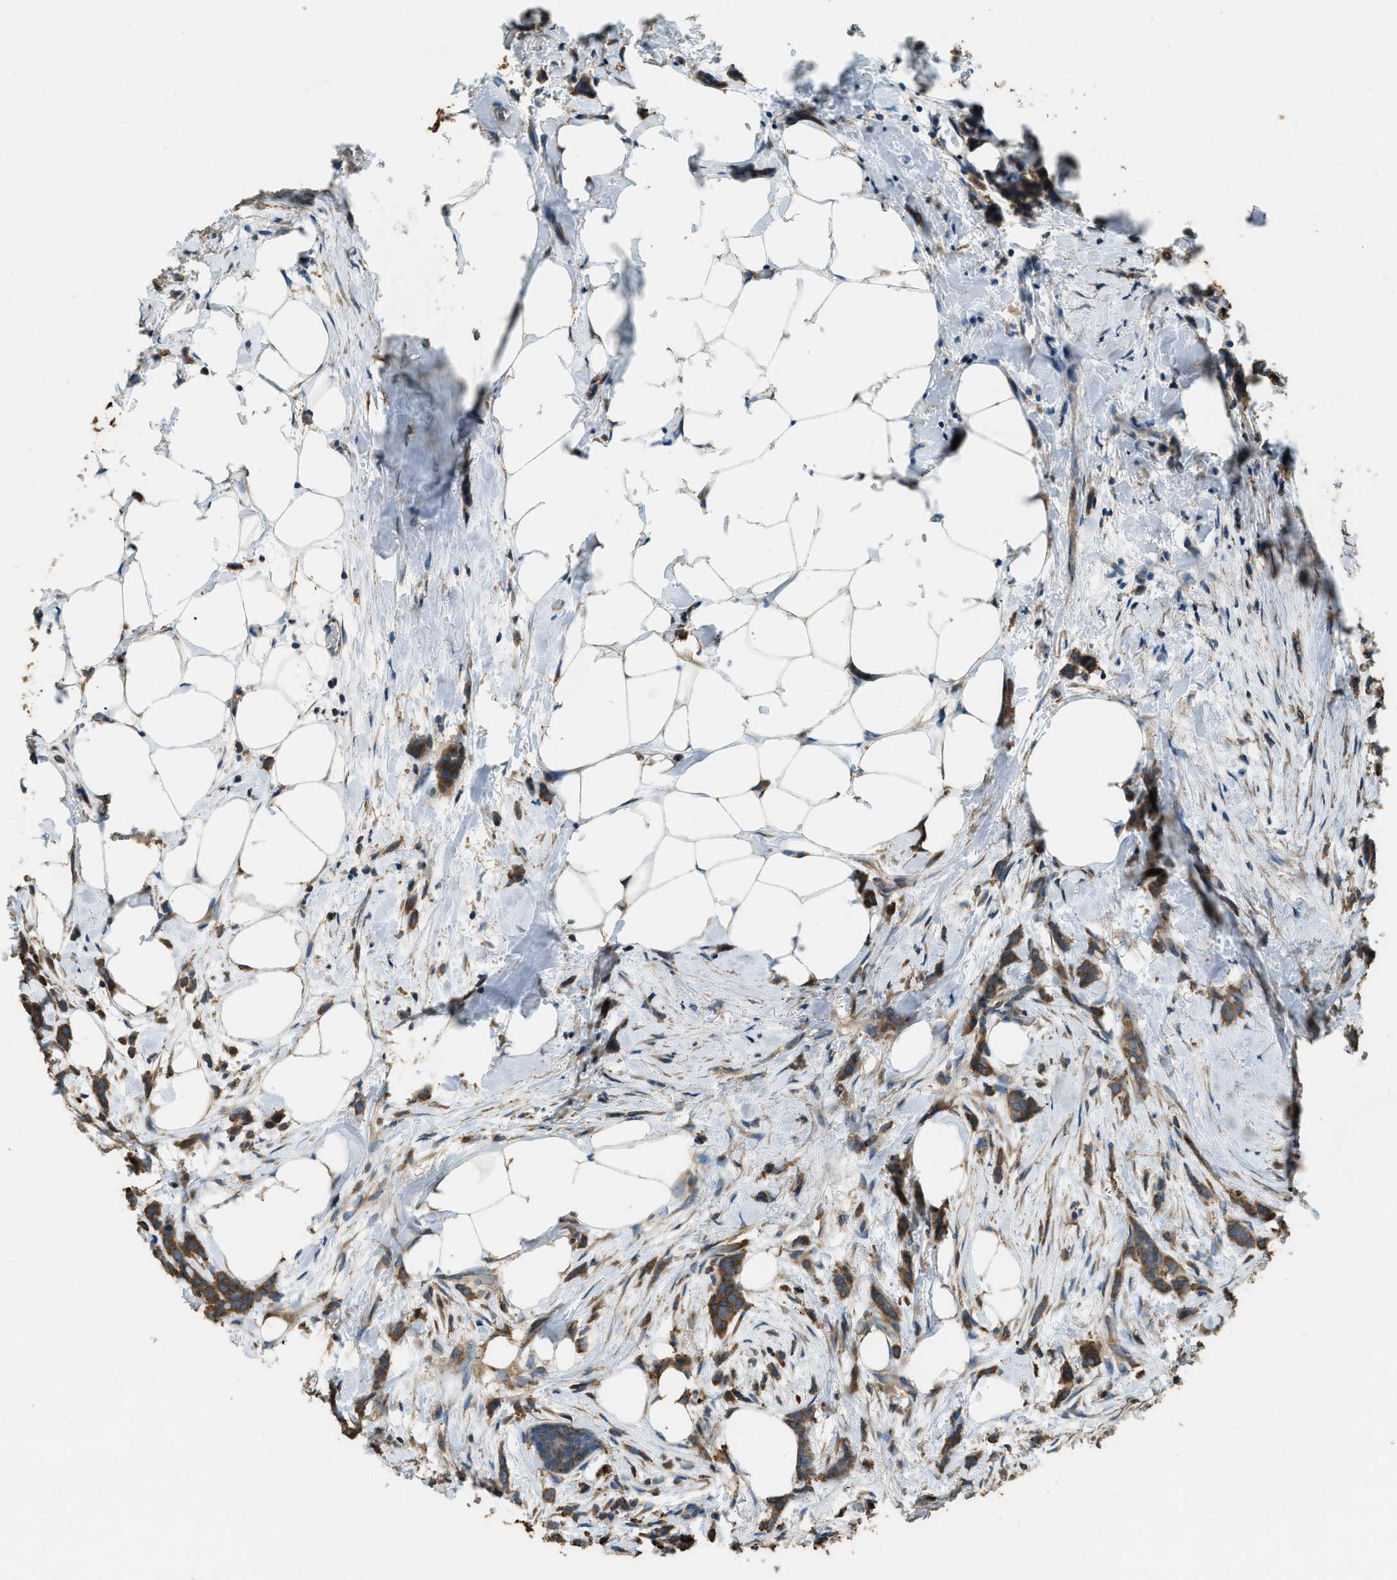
{"staining": {"intensity": "moderate", "quantity": ">75%", "location": "cytoplasmic/membranous"}, "tissue": "breast cancer", "cell_type": "Tumor cells", "image_type": "cancer", "snomed": [{"axis": "morphology", "description": "Lobular carcinoma, in situ"}, {"axis": "morphology", "description": "Lobular carcinoma"}, {"axis": "topography", "description": "Breast"}], "caption": "Breast cancer (lobular carcinoma in situ) stained for a protein (brown) exhibits moderate cytoplasmic/membranous positive staining in about >75% of tumor cells.", "gene": "ERGIC1", "patient": {"sex": "female", "age": 41}}